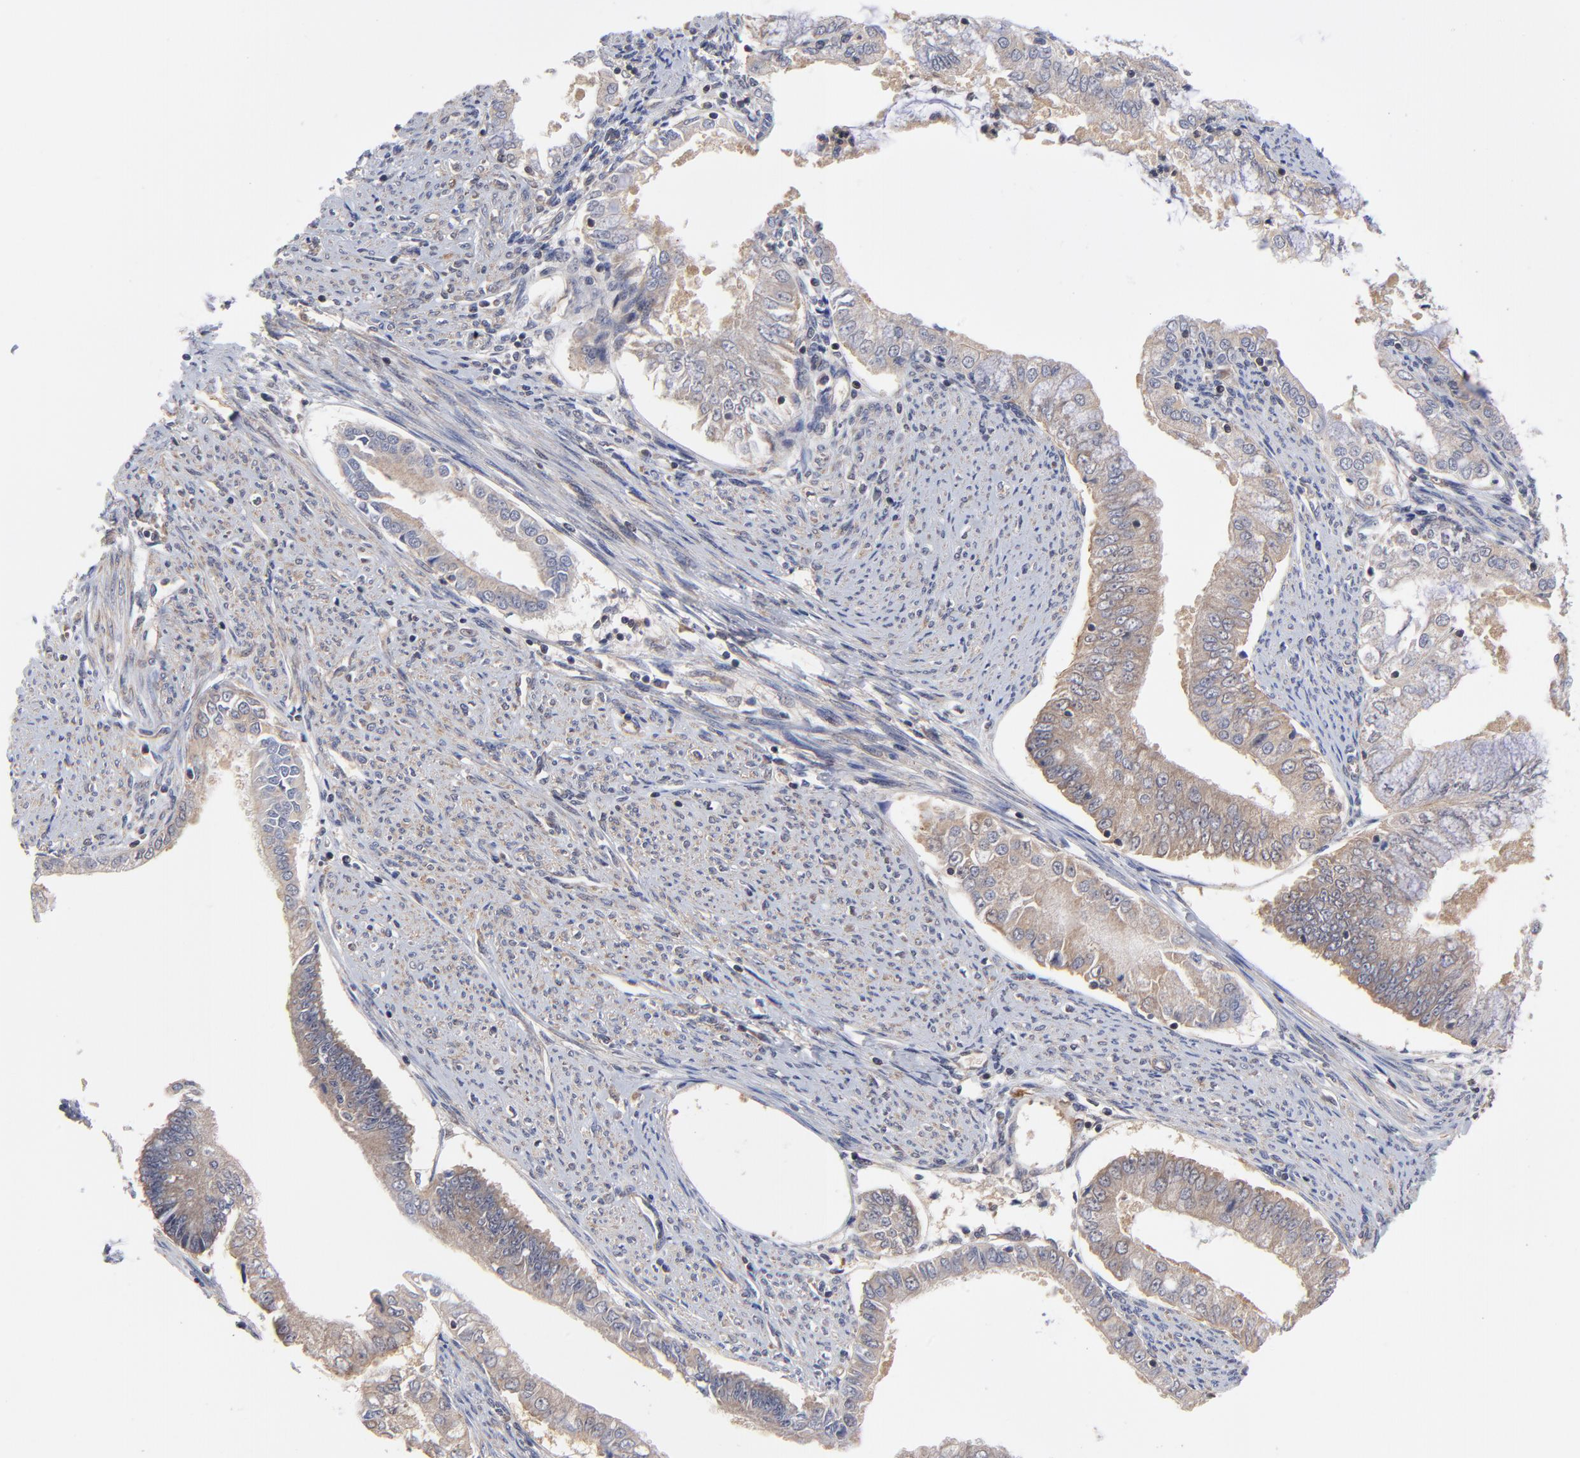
{"staining": {"intensity": "weak", "quantity": ">75%", "location": "cytoplasmic/membranous"}, "tissue": "endometrial cancer", "cell_type": "Tumor cells", "image_type": "cancer", "snomed": [{"axis": "morphology", "description": "Adenocarcinoma, NOS"}, {"axis": "topography", "description": "Endometrium"}], "caption": "Immunohistochemistry micrograph of human endometrial cancer (adenocarcinoma) stained for a protein (brown), which displays low levels of weak cytoplasmic/membranous staining in about >75% of tumor cells.", "gene": "PCMT1", "patient": {"sex": "female", "age": 76}}